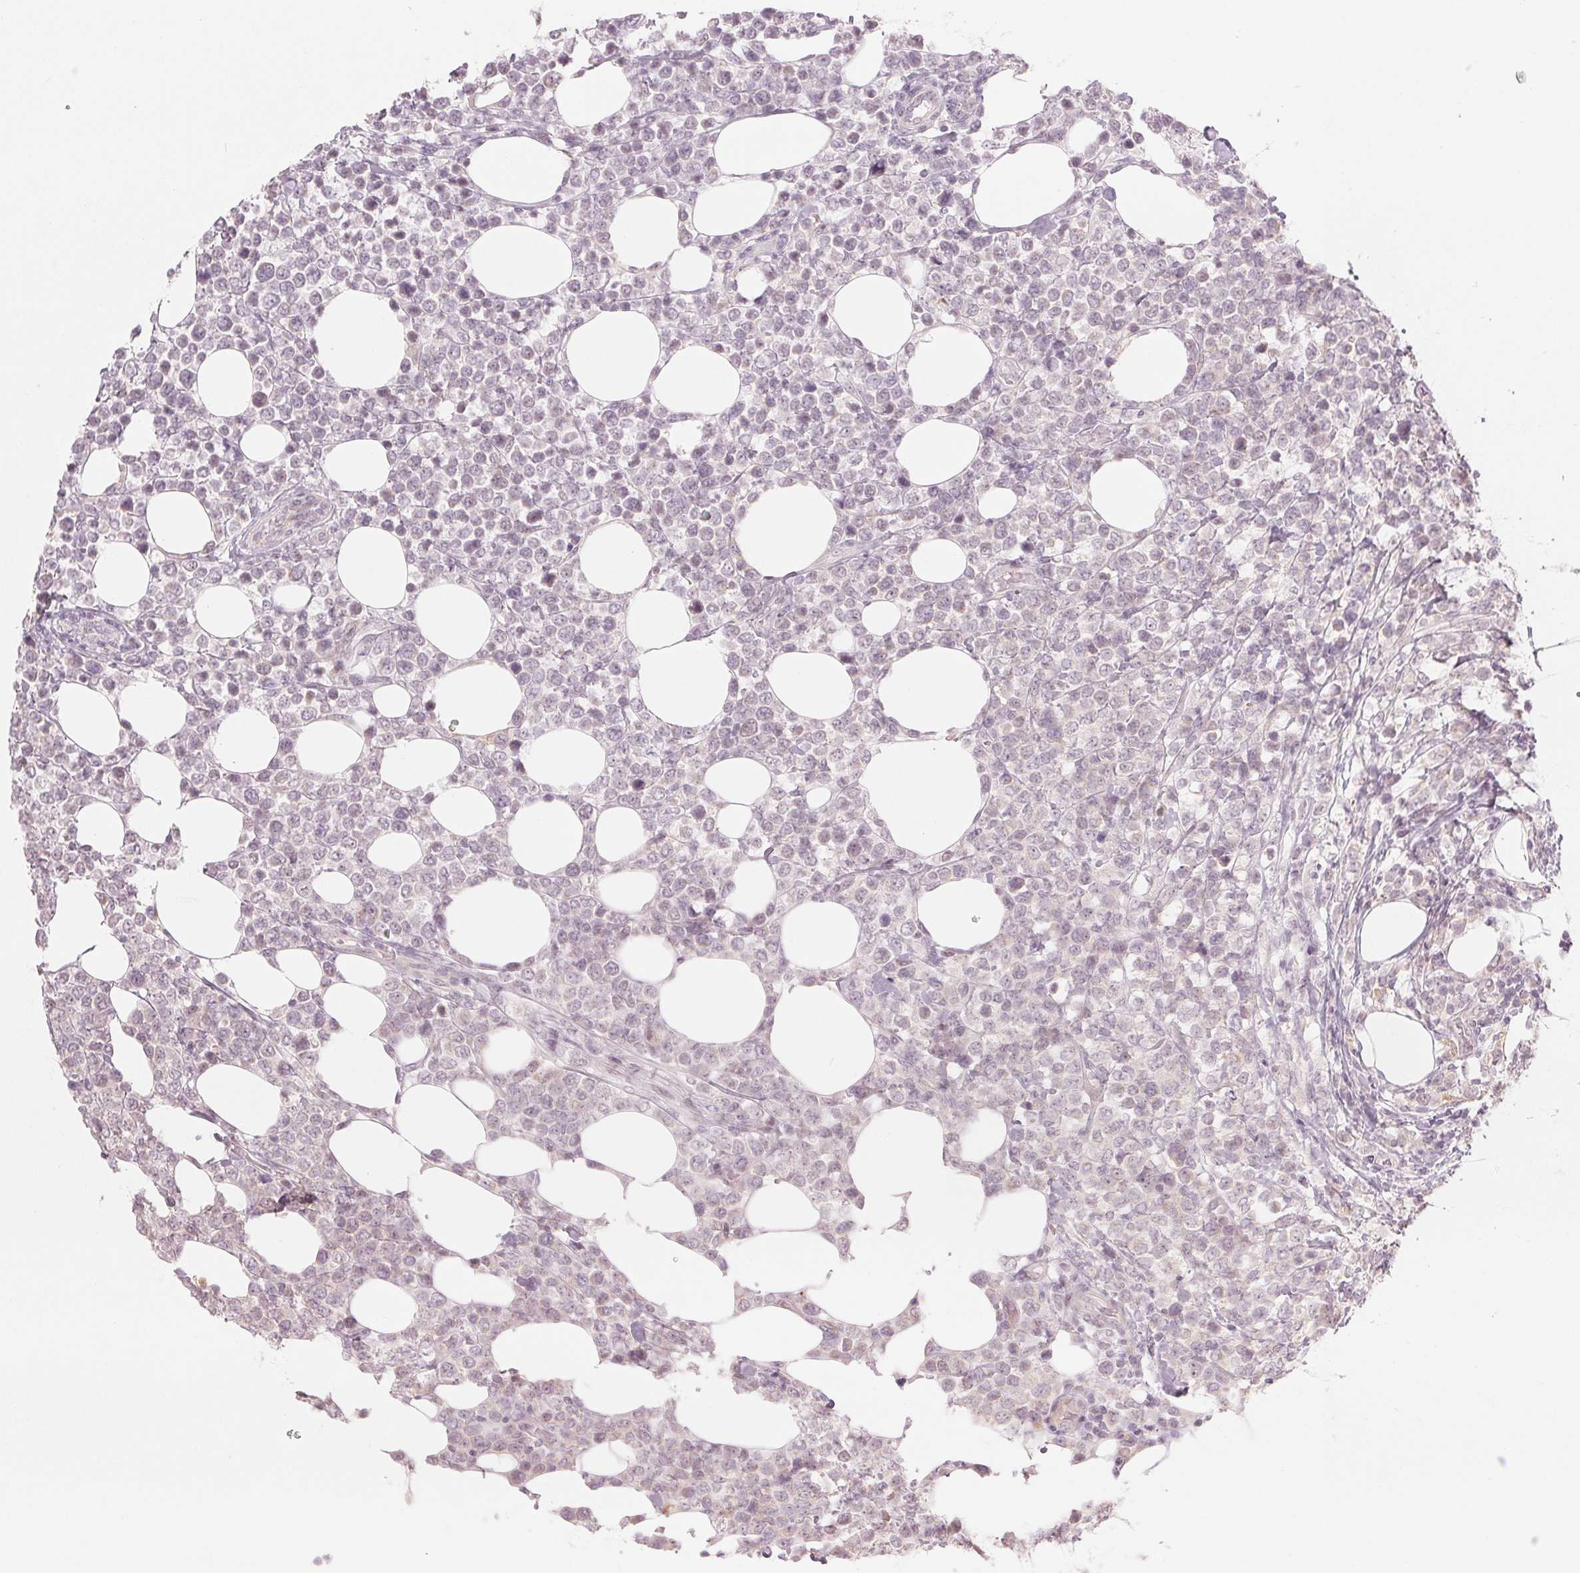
{"staining": {"intensity": "negative", "quantity": "none", "location": "none"}, "tissue": "lymphoma", "cell_type": "Tumor cells", "image_type": "cancer", "snomed": [{"axis": "morphology", "description": "Malignant lymphoma, non-Hodgkin's type, High grade"}, {"axis": "topography", "description": "Soft tissue"}], "caption": "Photomicrograph shows no significant protein staining in tumor cells of malignant lymphoma, non-Hodgkin's type (high-grade).", "gene": "TMED6", "patient": {"sex": "female", "age": 56}}